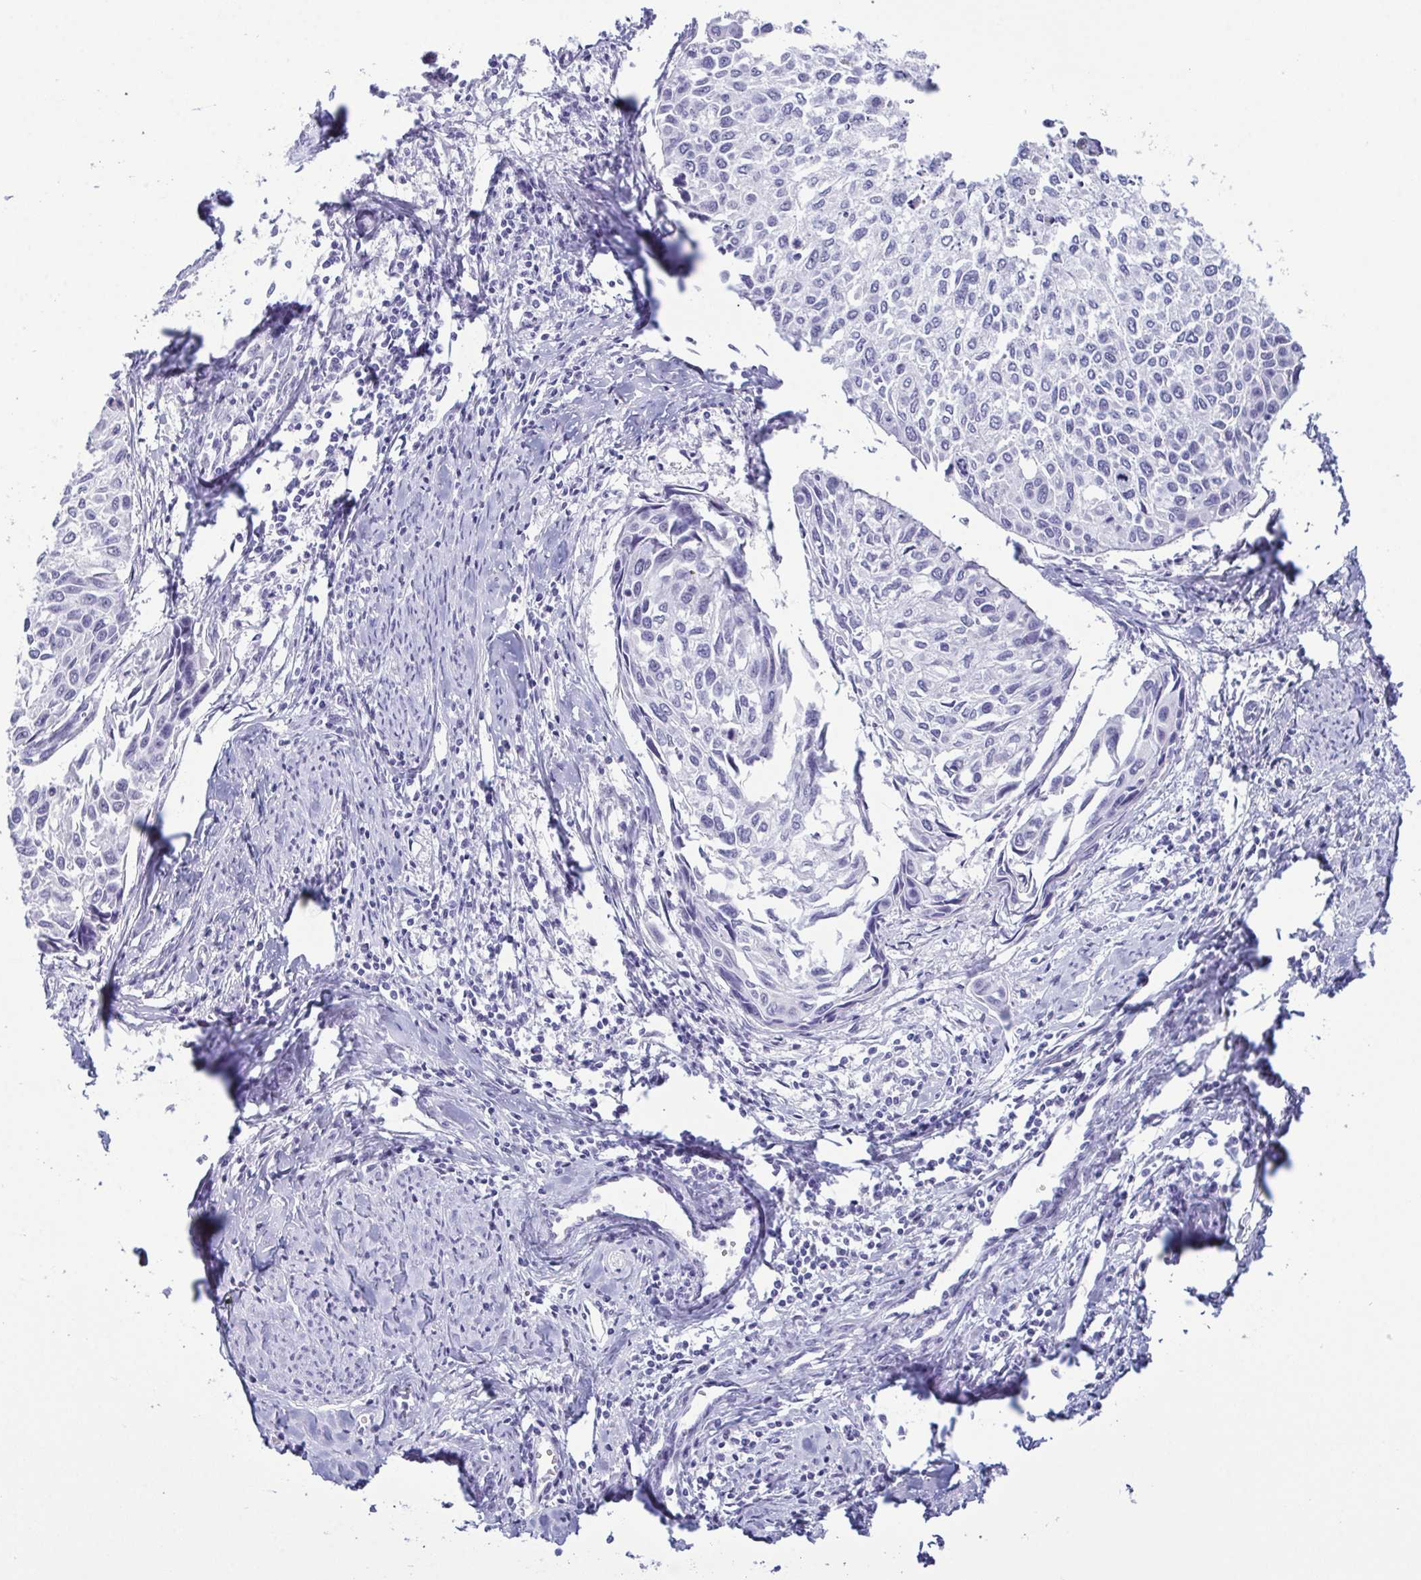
{"staining": {"intensity": "negative", "quantity": "none", "location": "none"}, "tissue": "cervical cancer", "cell_type": "Tumor cells", "image_type": "cancer", "snomed": [{"axis": "morphology", "description": "Squamous cell carcinoma, NOS"}, {"axis": "topography", "description": "Cervix"}], "caption": "High power microscopy image of an immunohistochemistry image of cervical squamous cell carcinoma, revealing no significant positivity in tumor cells. (Brightfield microscopy of DAB (3,3'-diaminobenzidine) IHC at high magnification).", "gene": "SUGP2", "patient": {"sex": "female", "age": 50}}